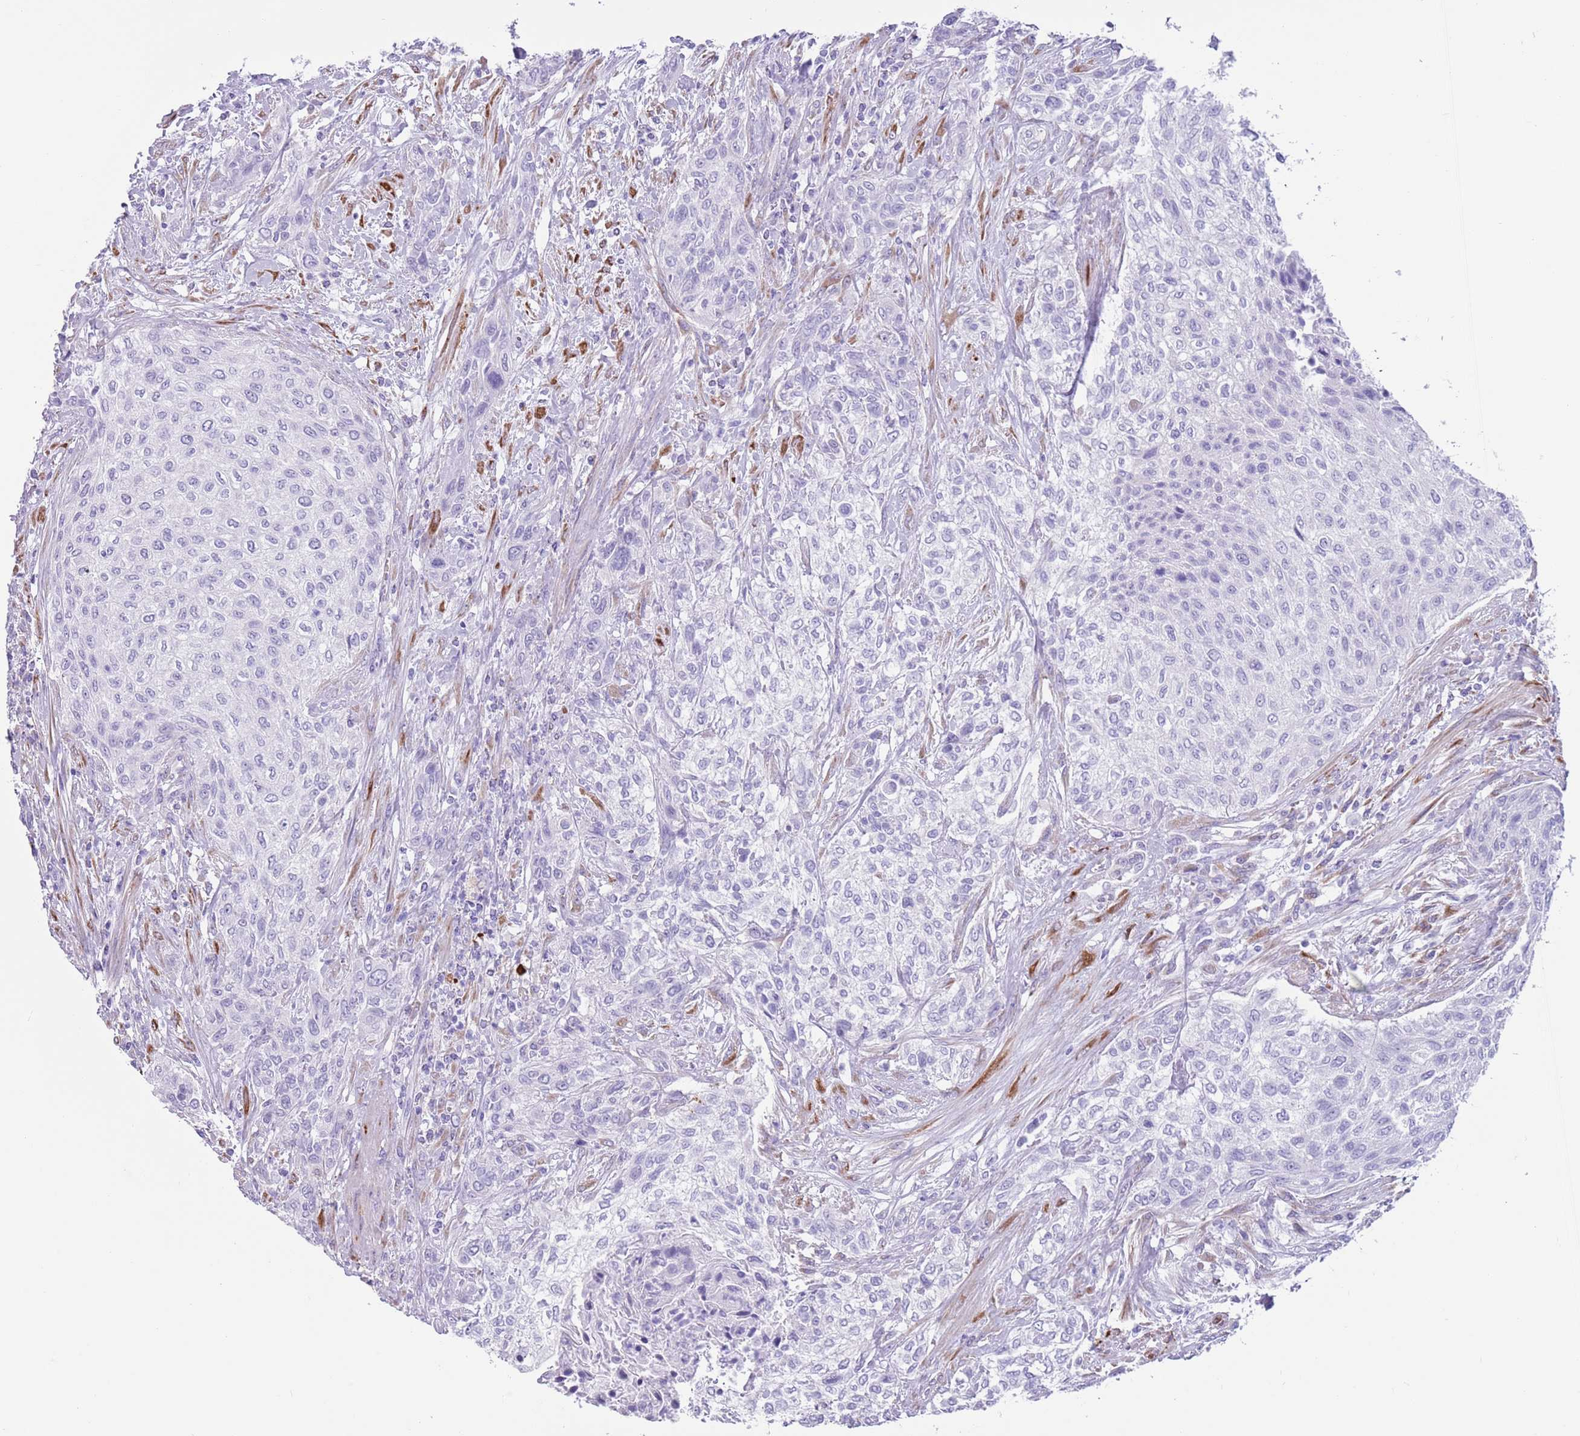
{"staining": {"intensity": "negative", "quantity": "none", "location": "none"}, "tissue": "urothelial cancer", "cell_type": "Tumor cells", "image_type": "cancer", "snomed": [{"axis": "morphology", "description": "Normal tissue, NOS"}, {"axis": "morphology", "description": "Urothelial carcinoma, NOS"}, {"axis": "topography", "description": "Urinary bladder"}, {"axis": "topography", "description": "Peripheral nerve tissue"}], "caption": "High power microscopy histopathology image of an immunohistochemistry histopathology image of urothelial cancer, revealing no significant staining in tumor cells.", "gene": "LY6G5B", "patient": {"sex": "male", "age": 35}}